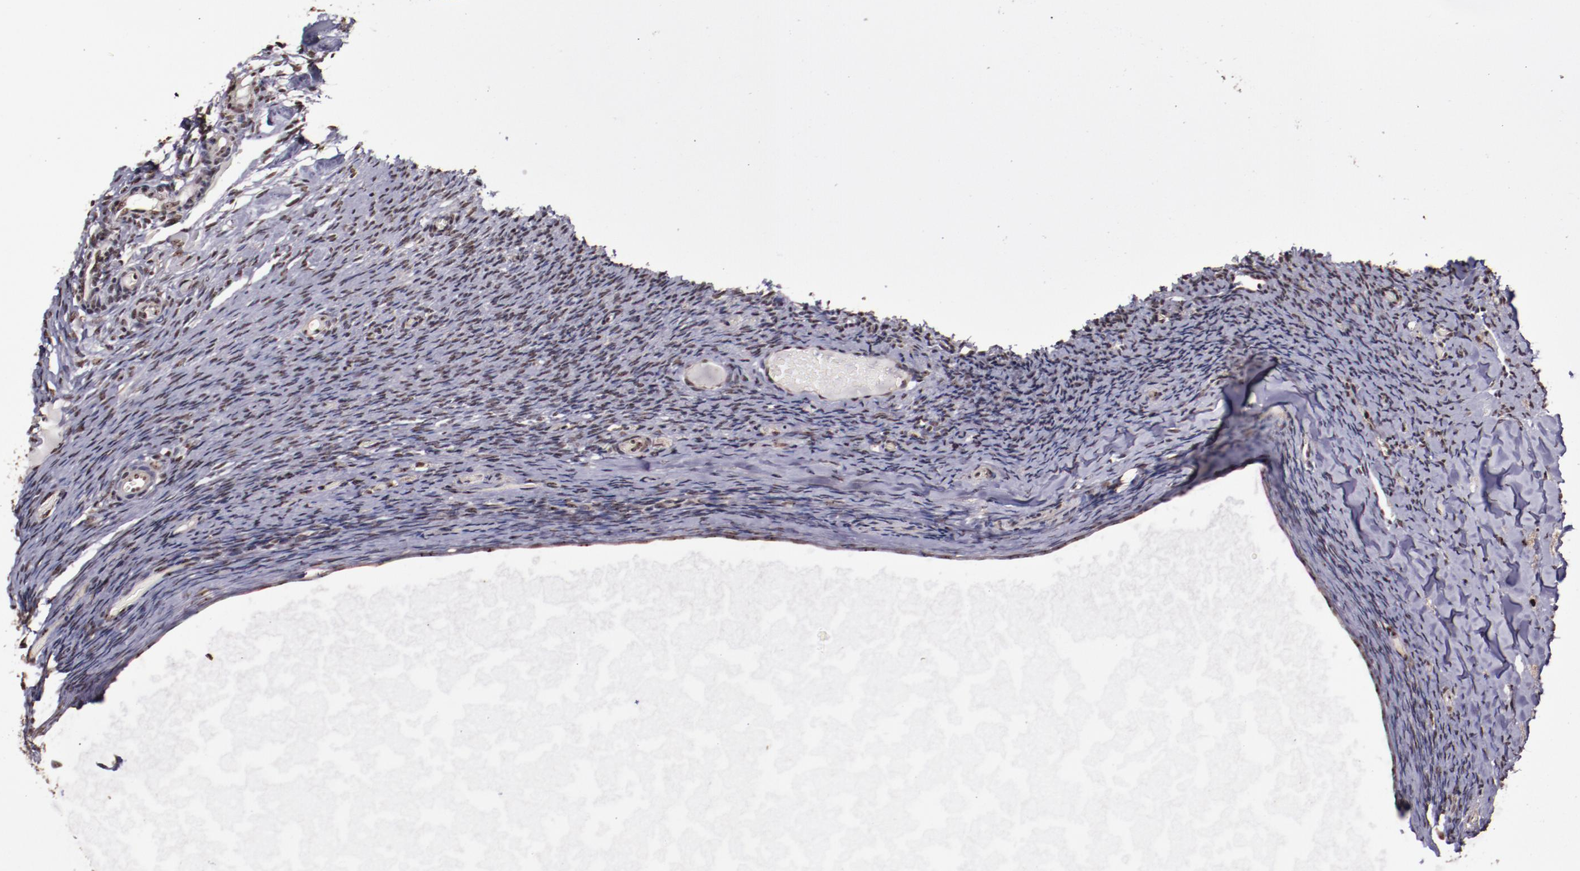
{"staining": {"intensity": "moderate", "quantity": "25%-75%", "location": "cytoplasmic/membranous,nuclear"}, "tissue": "ovary", "cell_type": "Ovarian stroma cells", "image_type": "normal", "snomed": [{"axis": "morphology", "description": "Normal tissue, NOS"}, {"axis": "topography", "description": "Ovary"}], "caption": "Ovarian stroma cells reveal medium levels of moderate cytoplasmic/membranous,nuclear expression in about 25%-75% of cells in unremarkable human ovary.", "gene": "CECR2", "patient": {"sex": "female", "age": 60}}